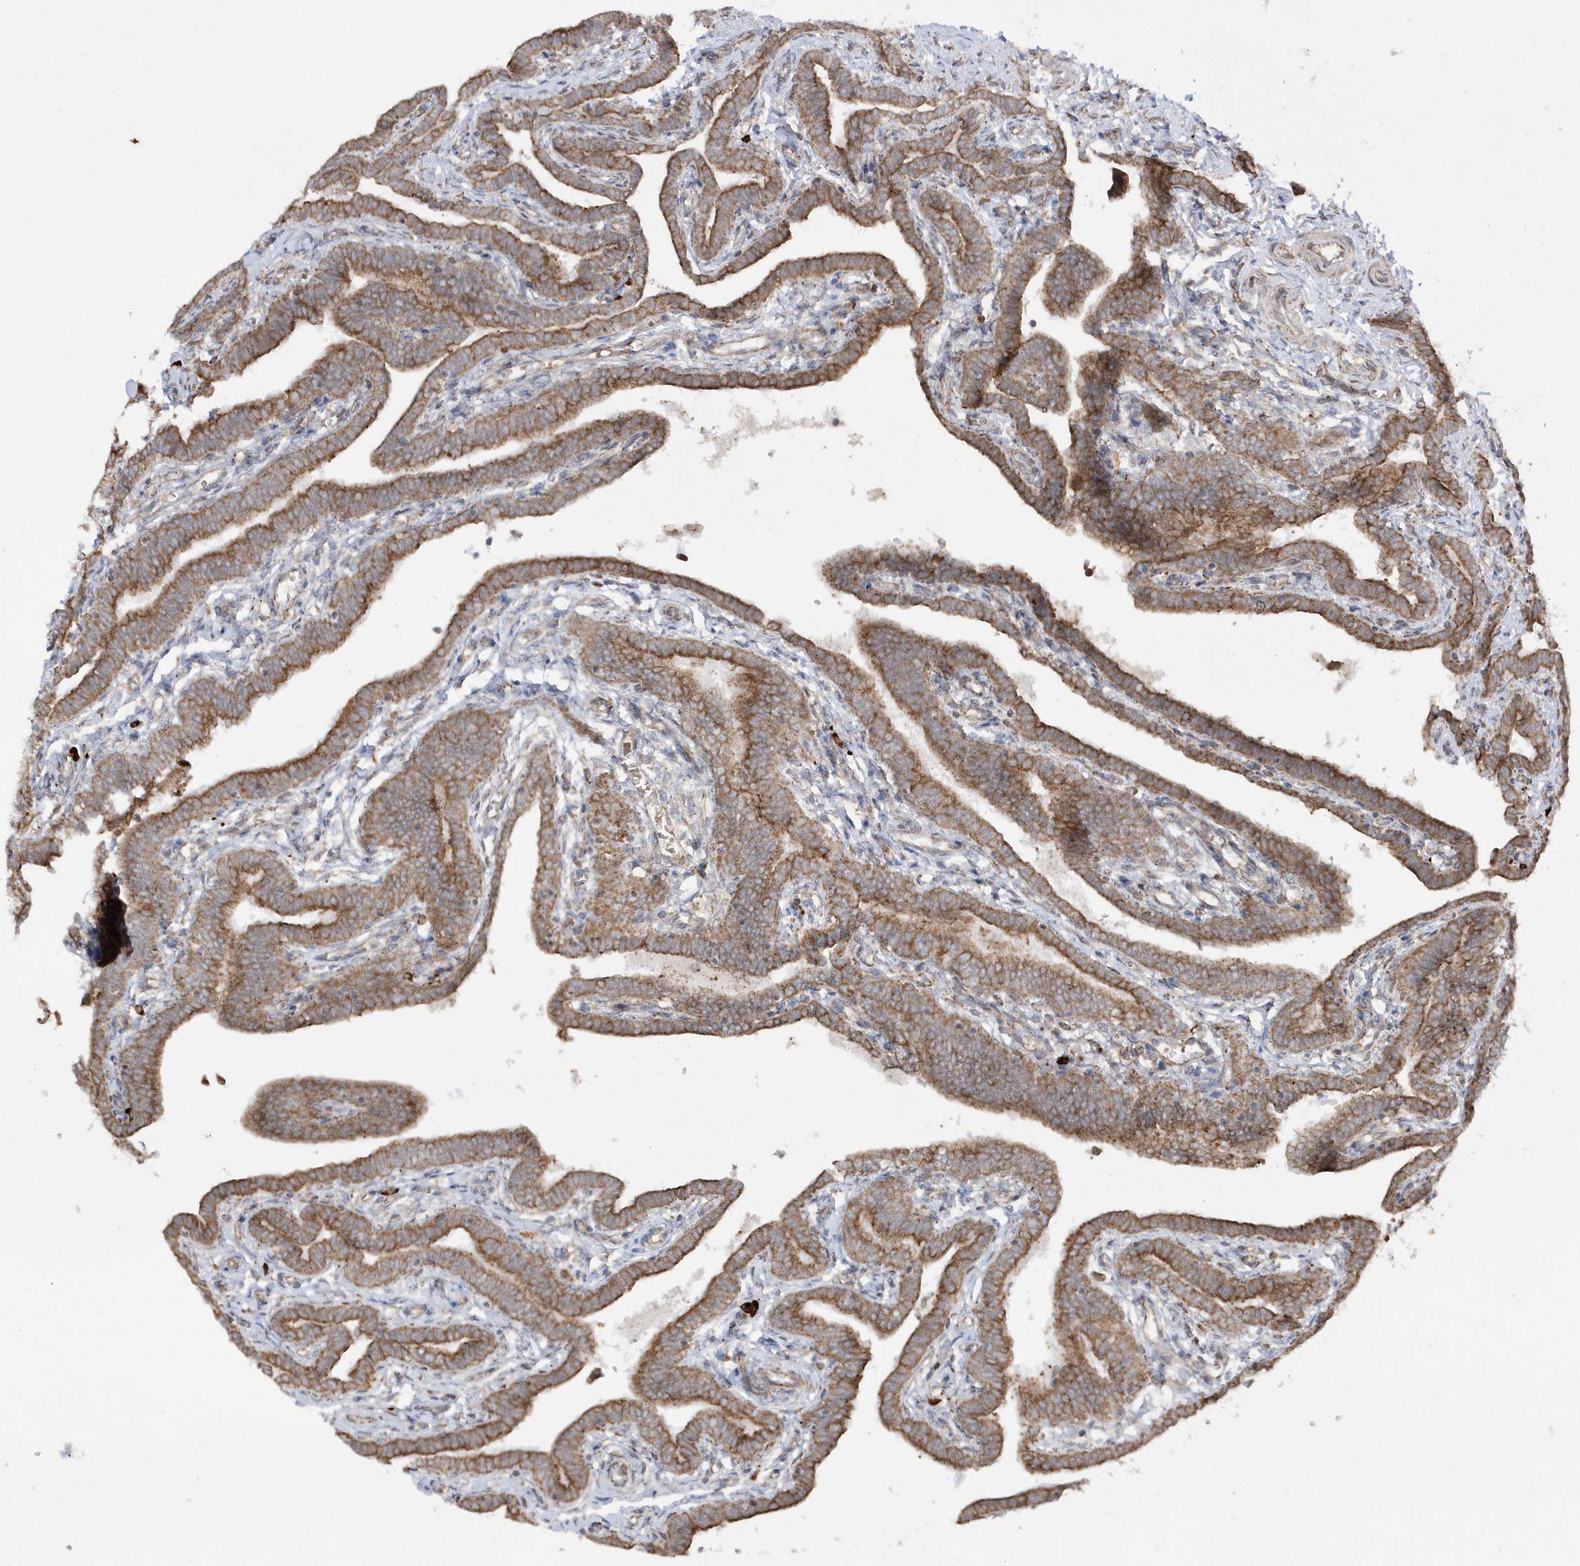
{"staining": {"intensity": "strong", "quantity": ">75%", "location": "cytoplasmic/membranous"}, "tissue": "fallopian tube", "cell_type": "Glandular cells", "image_type": "normal", "snomed": [{"axis": "morphology", "description": "Normal tissue, NOS"}, {"axis": "topography", "description": "Fallopian tube"}], "caption": "Fallopian tube stained with a brown dye displays strong cytoplasmic/membranous positive staining in approximately >75% of glandular cells.", "gene": "SH3BP2", "patient": {"sex": "female", "age": 36}}